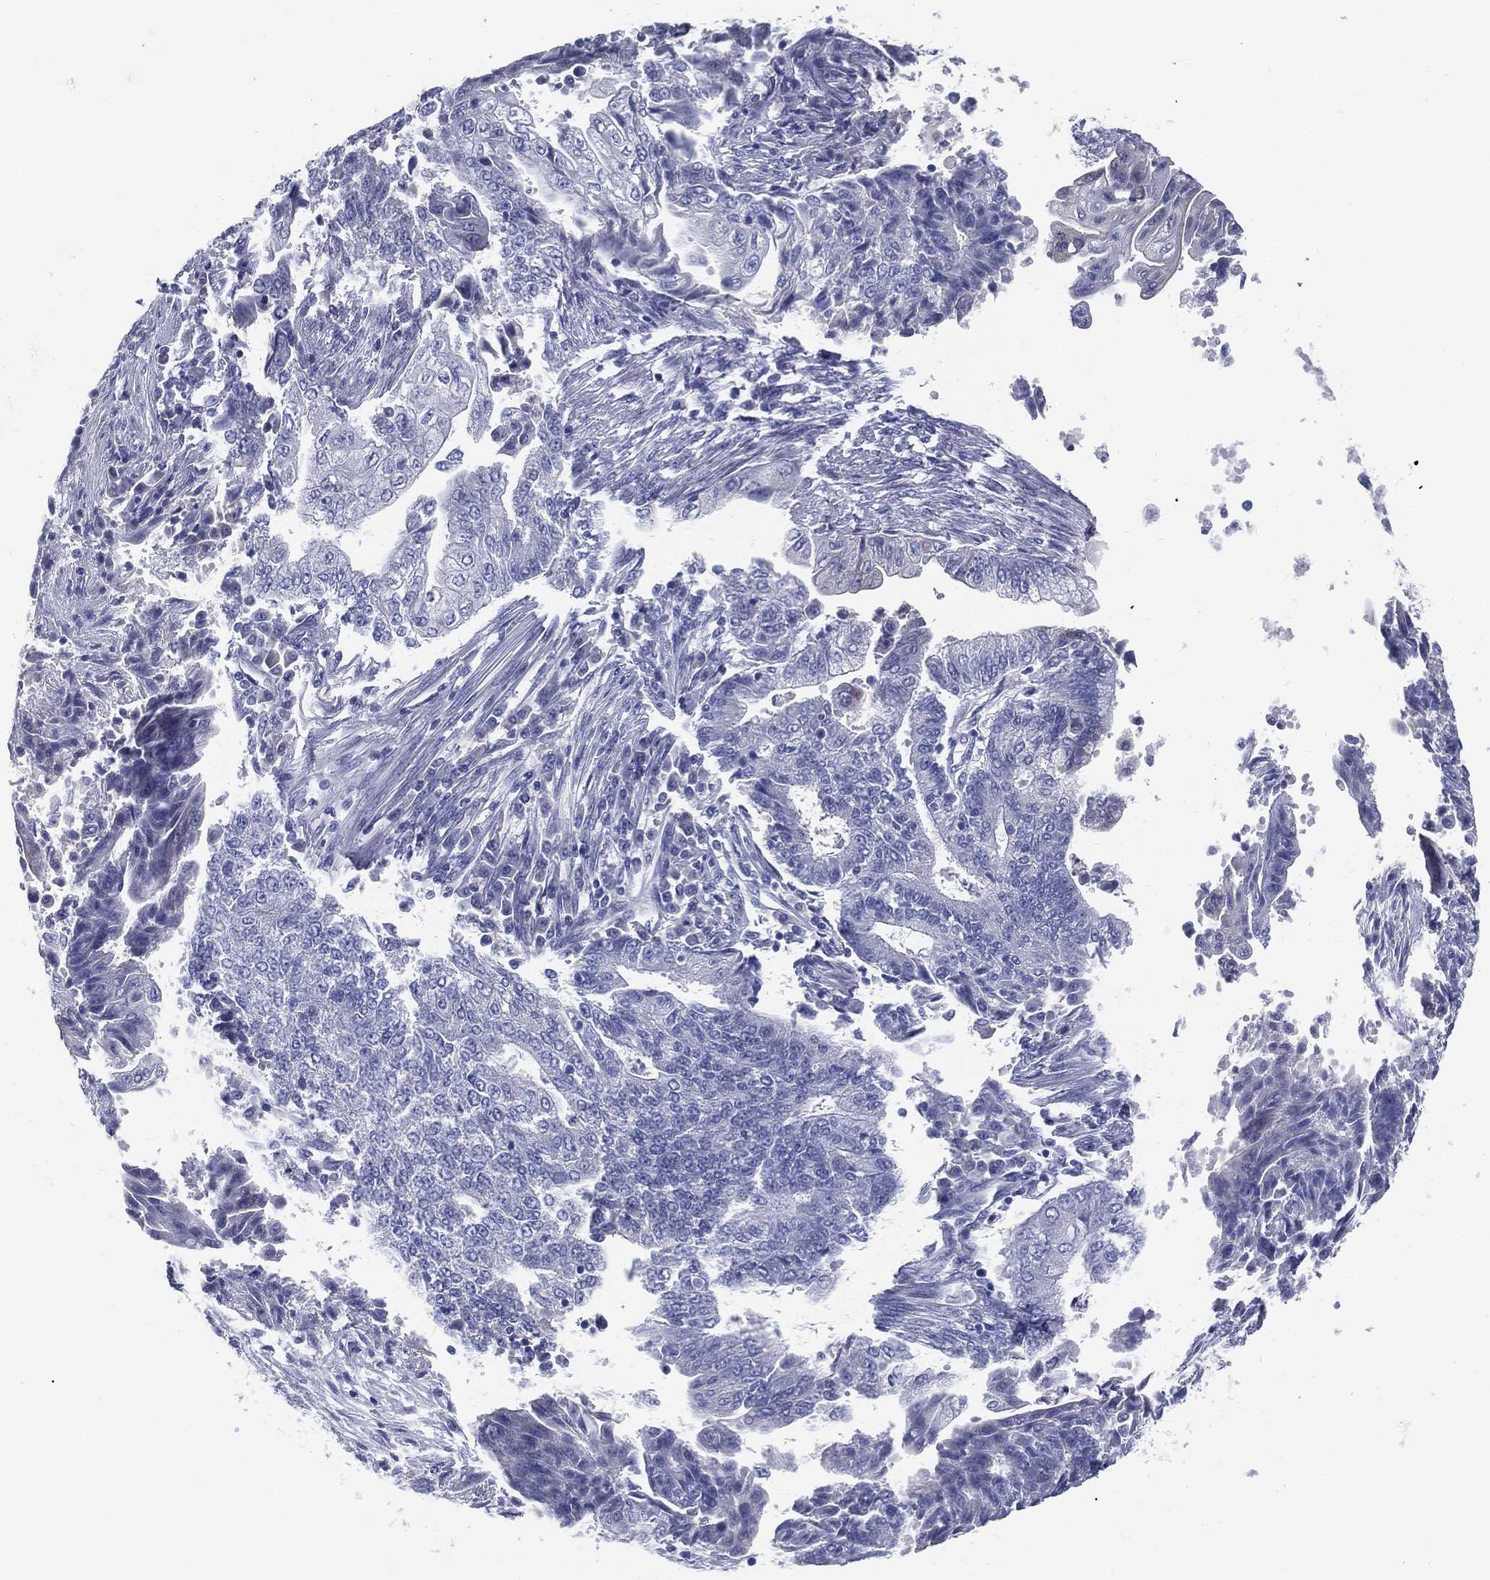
{"staining": {"intensity": "negative", "quantity": "none", "location": "none"}, "tissue": "endometrial cancer", "cell_type": "Tumor cells", "image_type": "cancer", "snomed": [{"axis": "morphology", "description": "Adenocarcinoma, NOS"}, {"axis": "topography", "description": "Uterus"}, {"axis": "topography", "description": "Endometrium"}], "caption": "Protein analysis of endometrial cancer (adenocarcinoma) reveals no significant positivity in tumor cells.", "gene": "STS", "patient": {"sex": "female", "age": 54}}